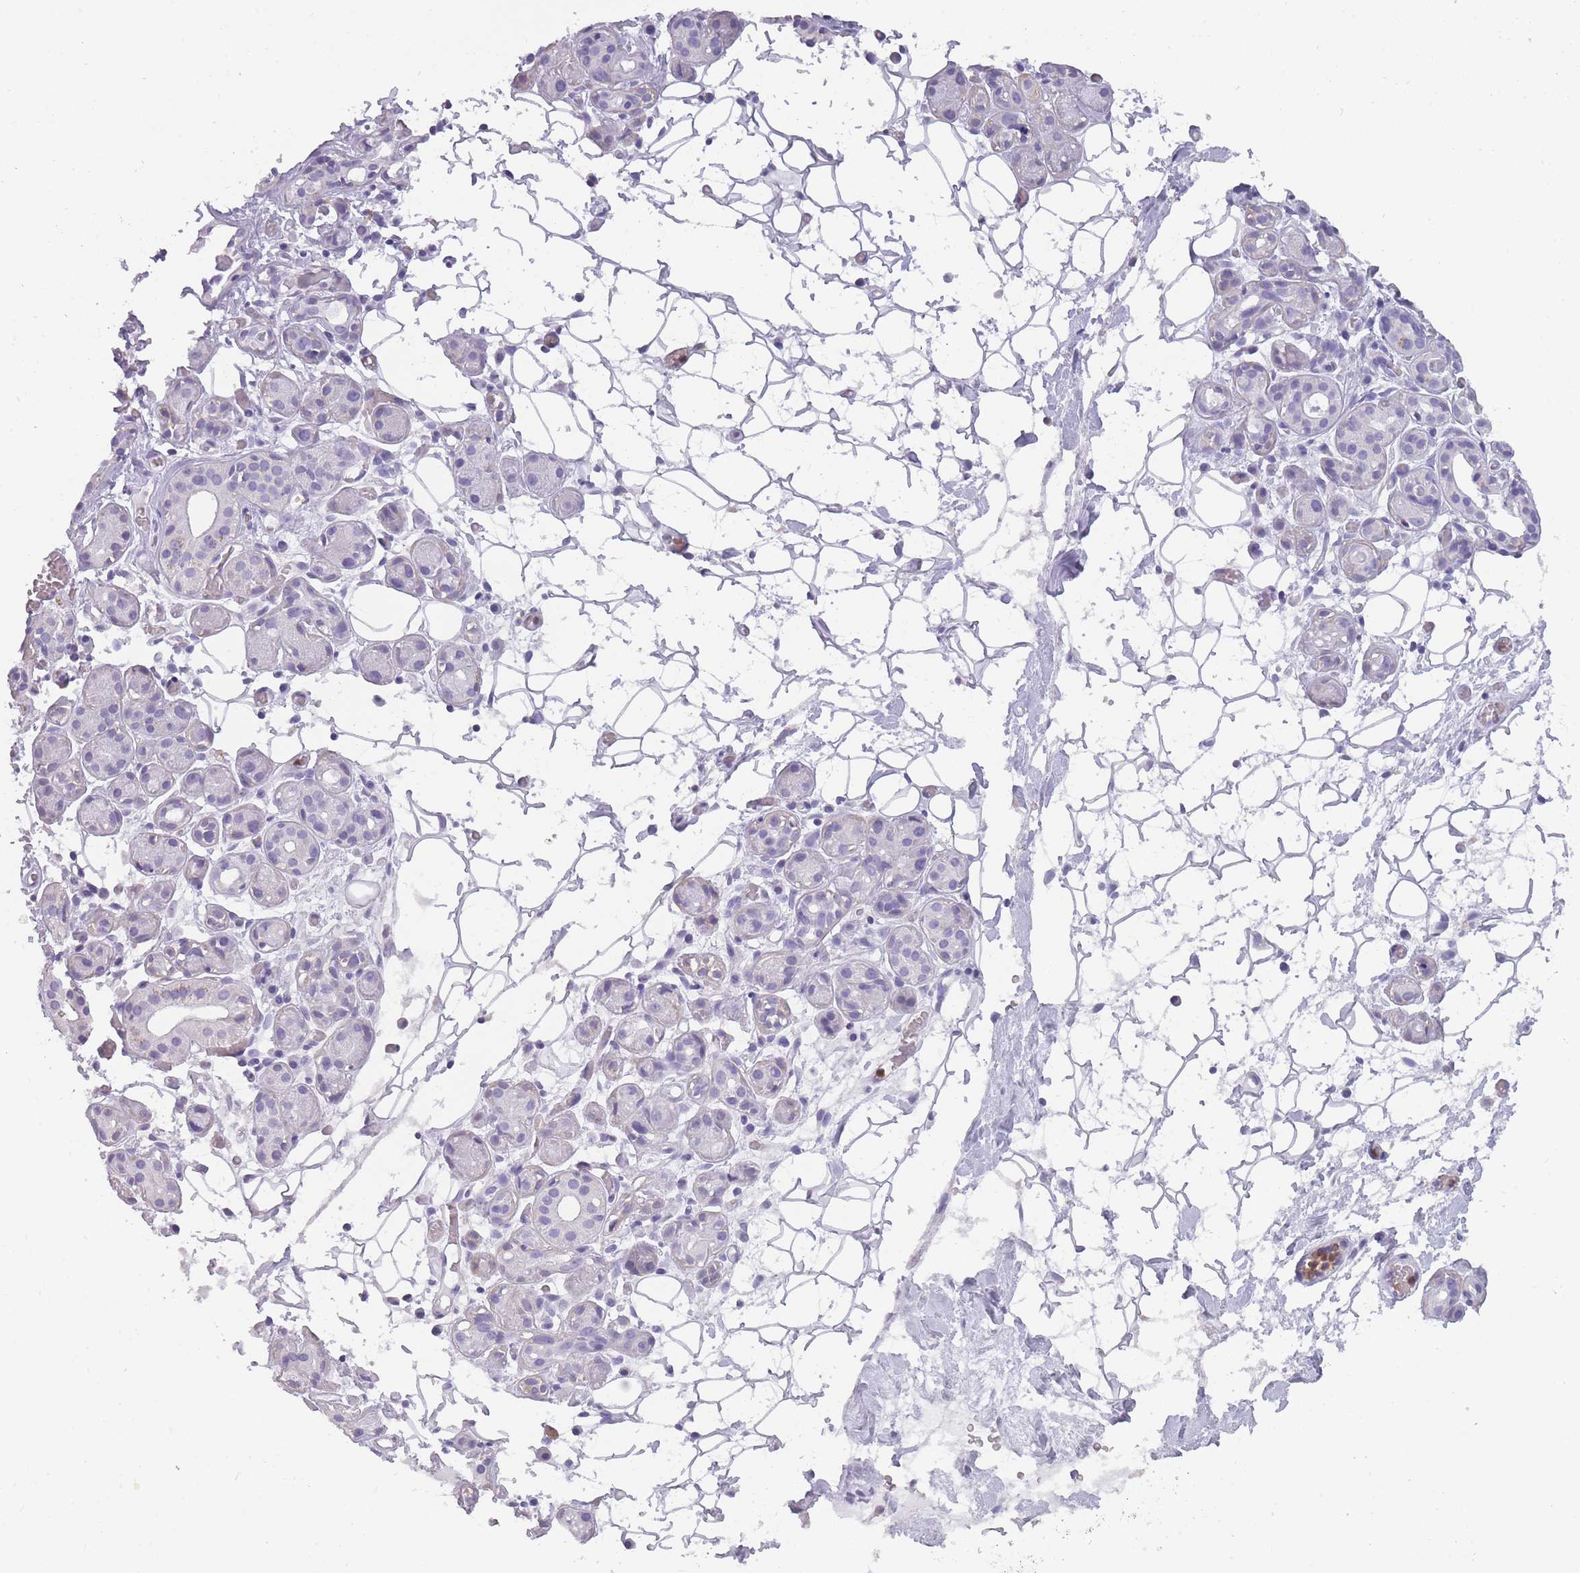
{"staining": {"intensity": "negative", "quantity": "none", "location": "none"}, "tissue": "salivary gland", "cell_type": "Glandular cells", "image_type": "normal", "snomed": [{"axis": "morphology", "description": "Normal tissue, NOS"}, {"axis": "topography", "description": "Salivary gland"}], "caption": "Protein analysis of benign salivary gland reveals no significant expression in glandular cells.", "gene": "CR1L", "patient": {"sex": "male", "age": 82}}